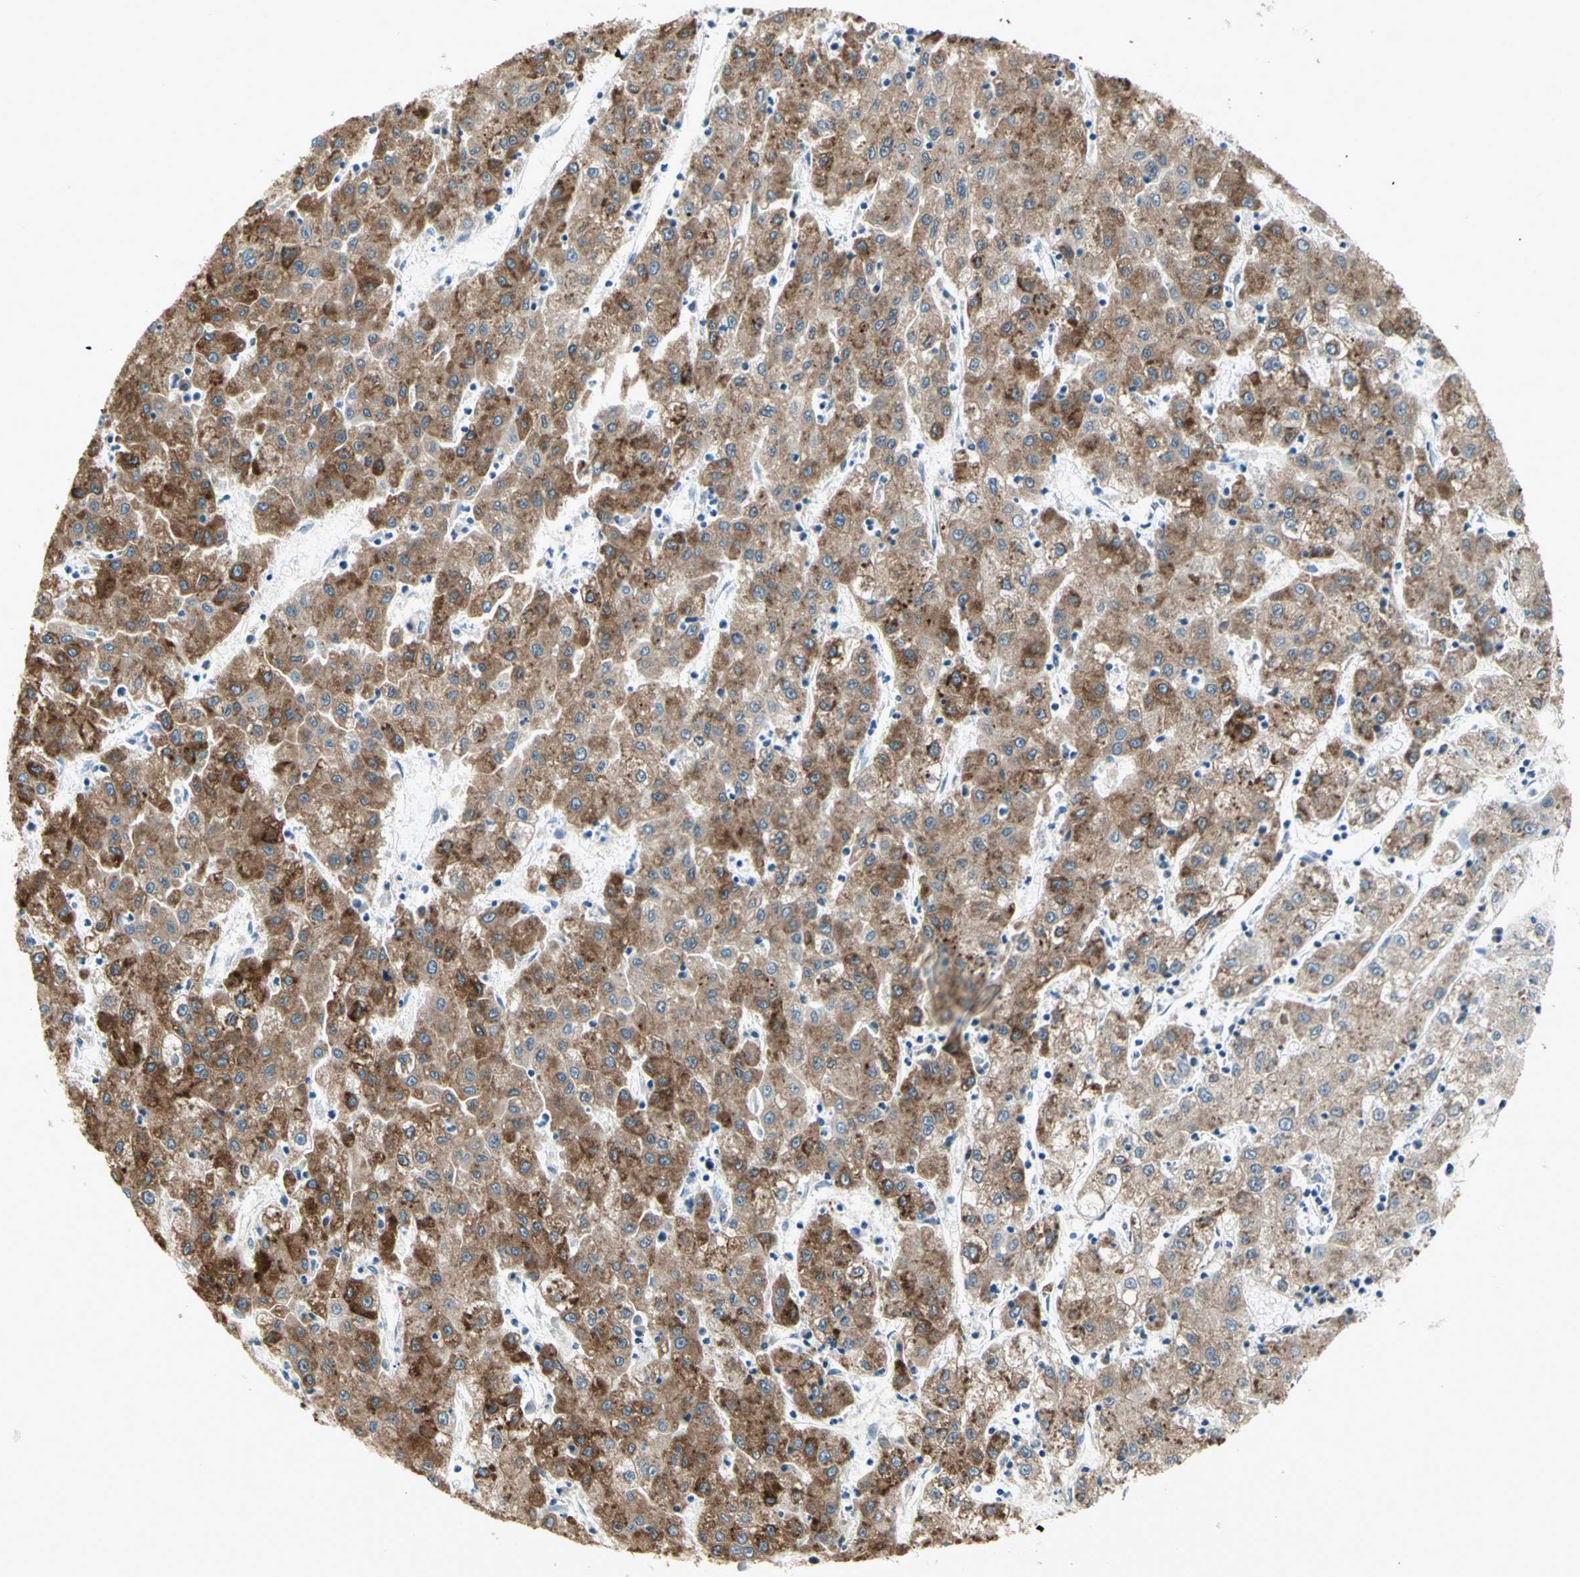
{"staining": {"intensity": "moderate", "quantity": ">75%", "location": "cytoplasmic/membranous"}, "tissue": "liver cancer", "cell_type": "Tumor cells", "image_type": "cancer", "snomed": [{"axis": "morphology", "description": "Carcinoma, Hepatocellular, NOS"}, {"axis": "topography", "description": "Liver"}], "caption": "The histopathology image shows immunohistochemical staining of liver hepatocellular carcinoma. There is moderate cytoplasmic/membranous expression is appreciated in about >75% of tumor cells.", "gene": "CYP2E1", "patient": {"sex": "male", "age": 72}}